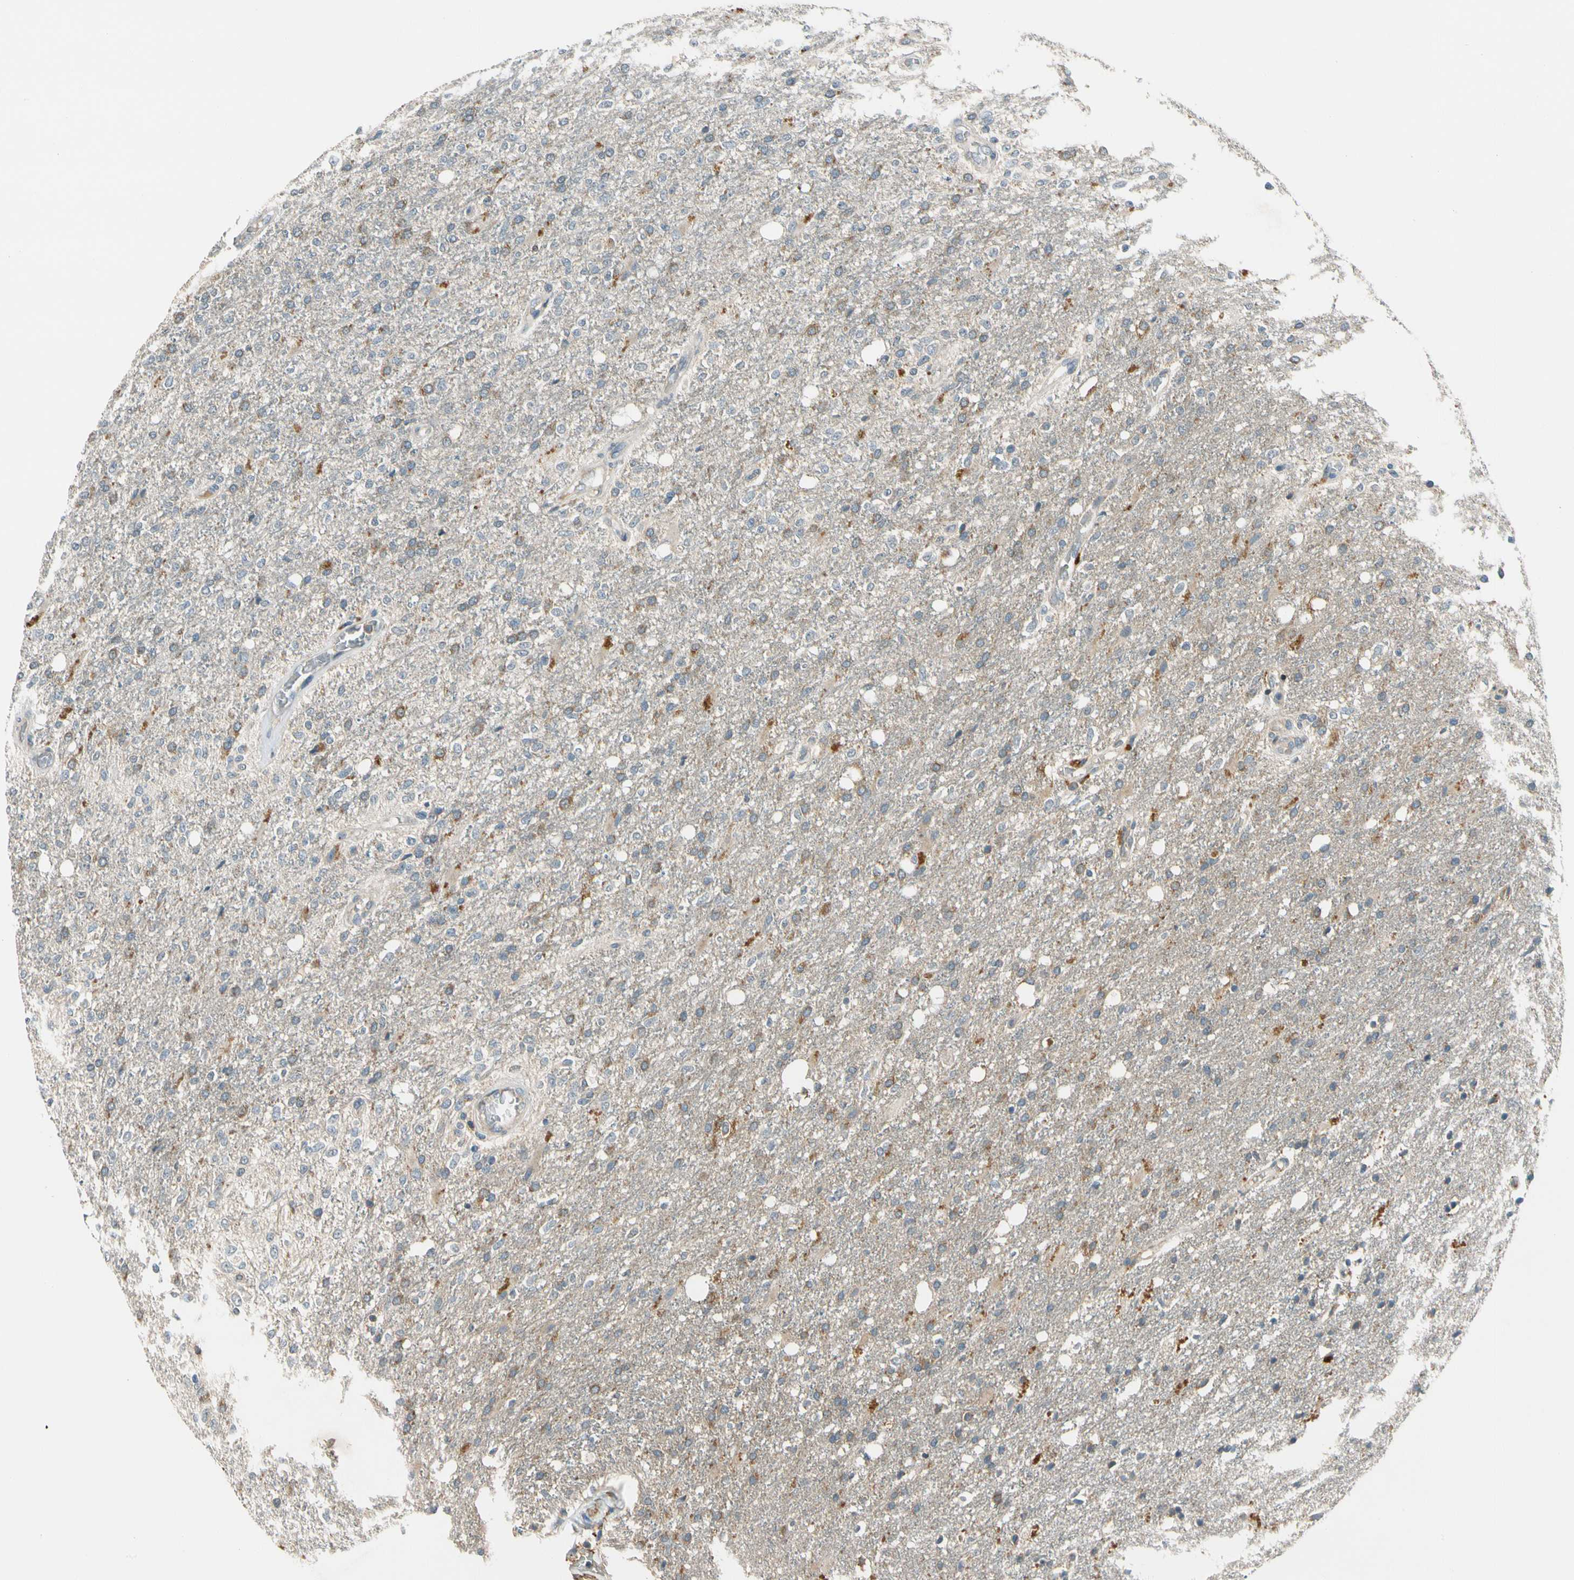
{"staining": {"intensity": "weak", "quantity": "25%-75%", "location": "cytoplasmic/membranous"}, "tissue": "glioma", "cell_type": "Tumor cells", "image_type": "cancer", "snomed": [{"axis": "morphology", "description": "Normal tissue, NOS"}, {"axis": "morphology", "description": "Glioma, malignant, High grade"}, {"axis": "topography", "description": "Cerebral cortex"}], "caption": "Brown immunohistochemical staining in glioma demonstrates weak cytoplasmic/membranous staining in approximately 25%-75% of tumor cells.", "gene": "MST1R", "patient": {"sex": "male", "age": 77}}